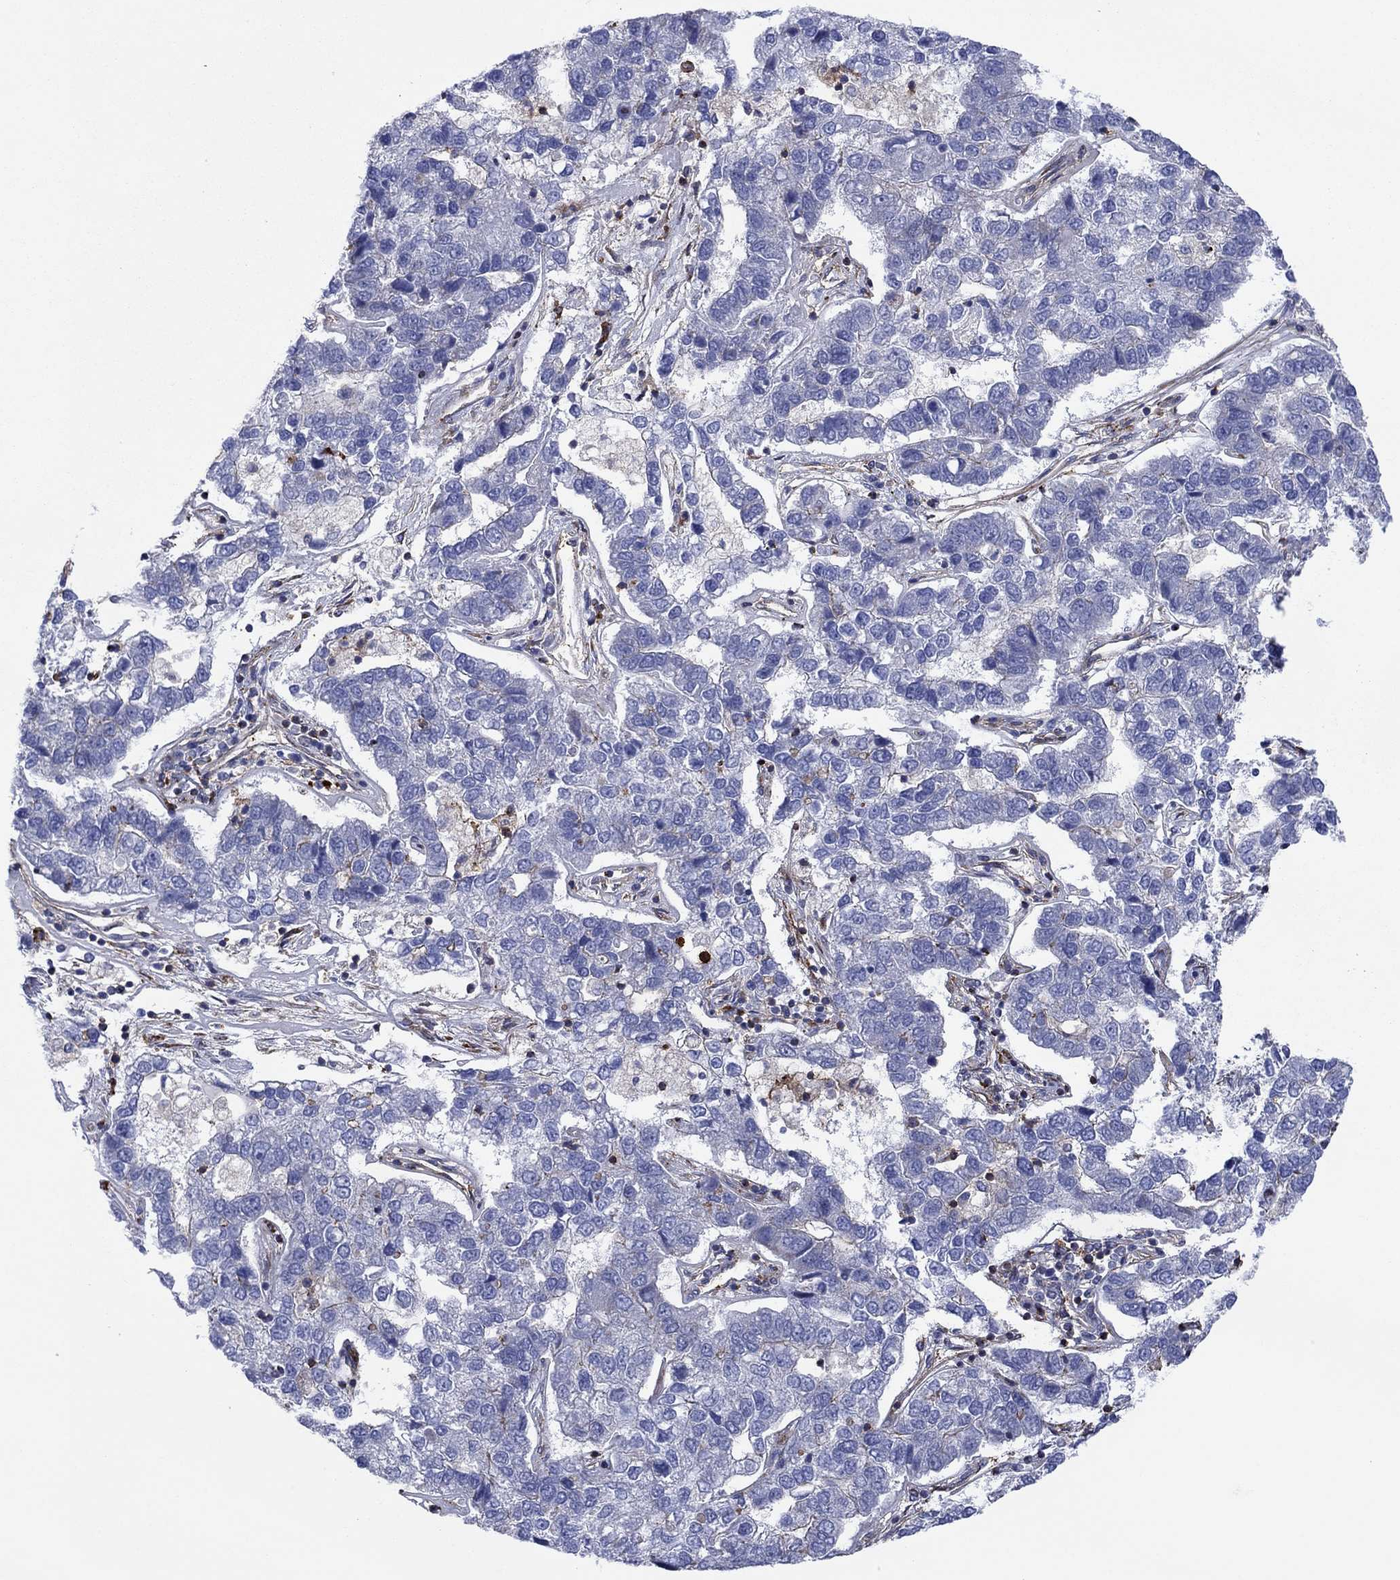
{"staining": {"intensity": "weak", "quantity": "<25%", "location": "cytoplasmic/membranous"}, "tissue": "pancreatic cancer", "cell_type": "Tumor cells", "image_type": "cancer", "snomed": [{"axis": "morphology", "description": "Adenocarcinoma, NOS"}, {"axis": "topography", "description": "Pancreas"}], "caption": "IHC histopathology image of human pancreatic adenocarcinoma stained for a protein (brown), which shows no expression in tumor cells.", "gene": "PAG1", "patient": {"sex": "female", "age": 61}}